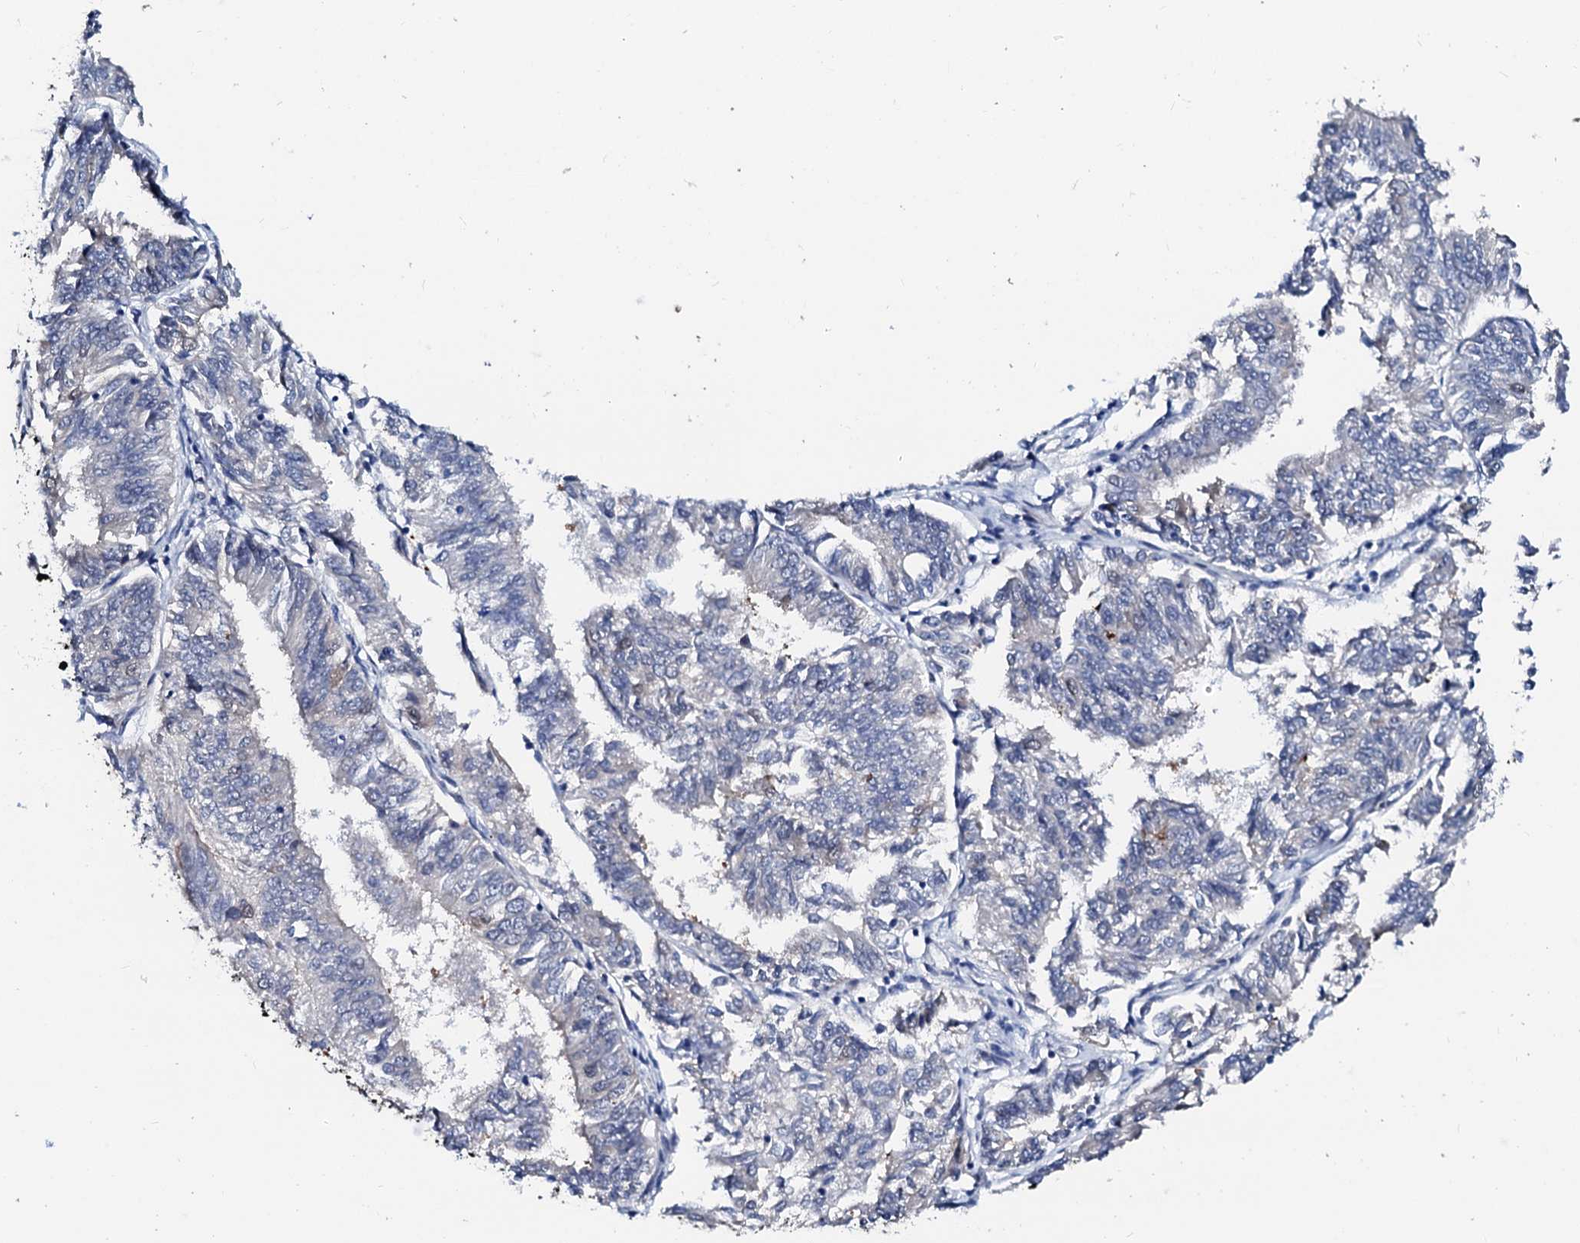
{"staining": {"intensity": "negative", "quantity": "none", "location": "none"}, "tissue": "endometrial cancer", "cell_type": "Tumor cells", "image_type": "cancer", "snomed": [{"axis": "morphology", "description": "Adenocarcinoma, NOS"}, {"axis": "topography", "description": "Endometrium"}], "caption": "A histopathology image of human endometrial cancer is negative for staining in tumor cells.", "gene": "CSN2", "patient": {"sex": "female", "age": 58}}